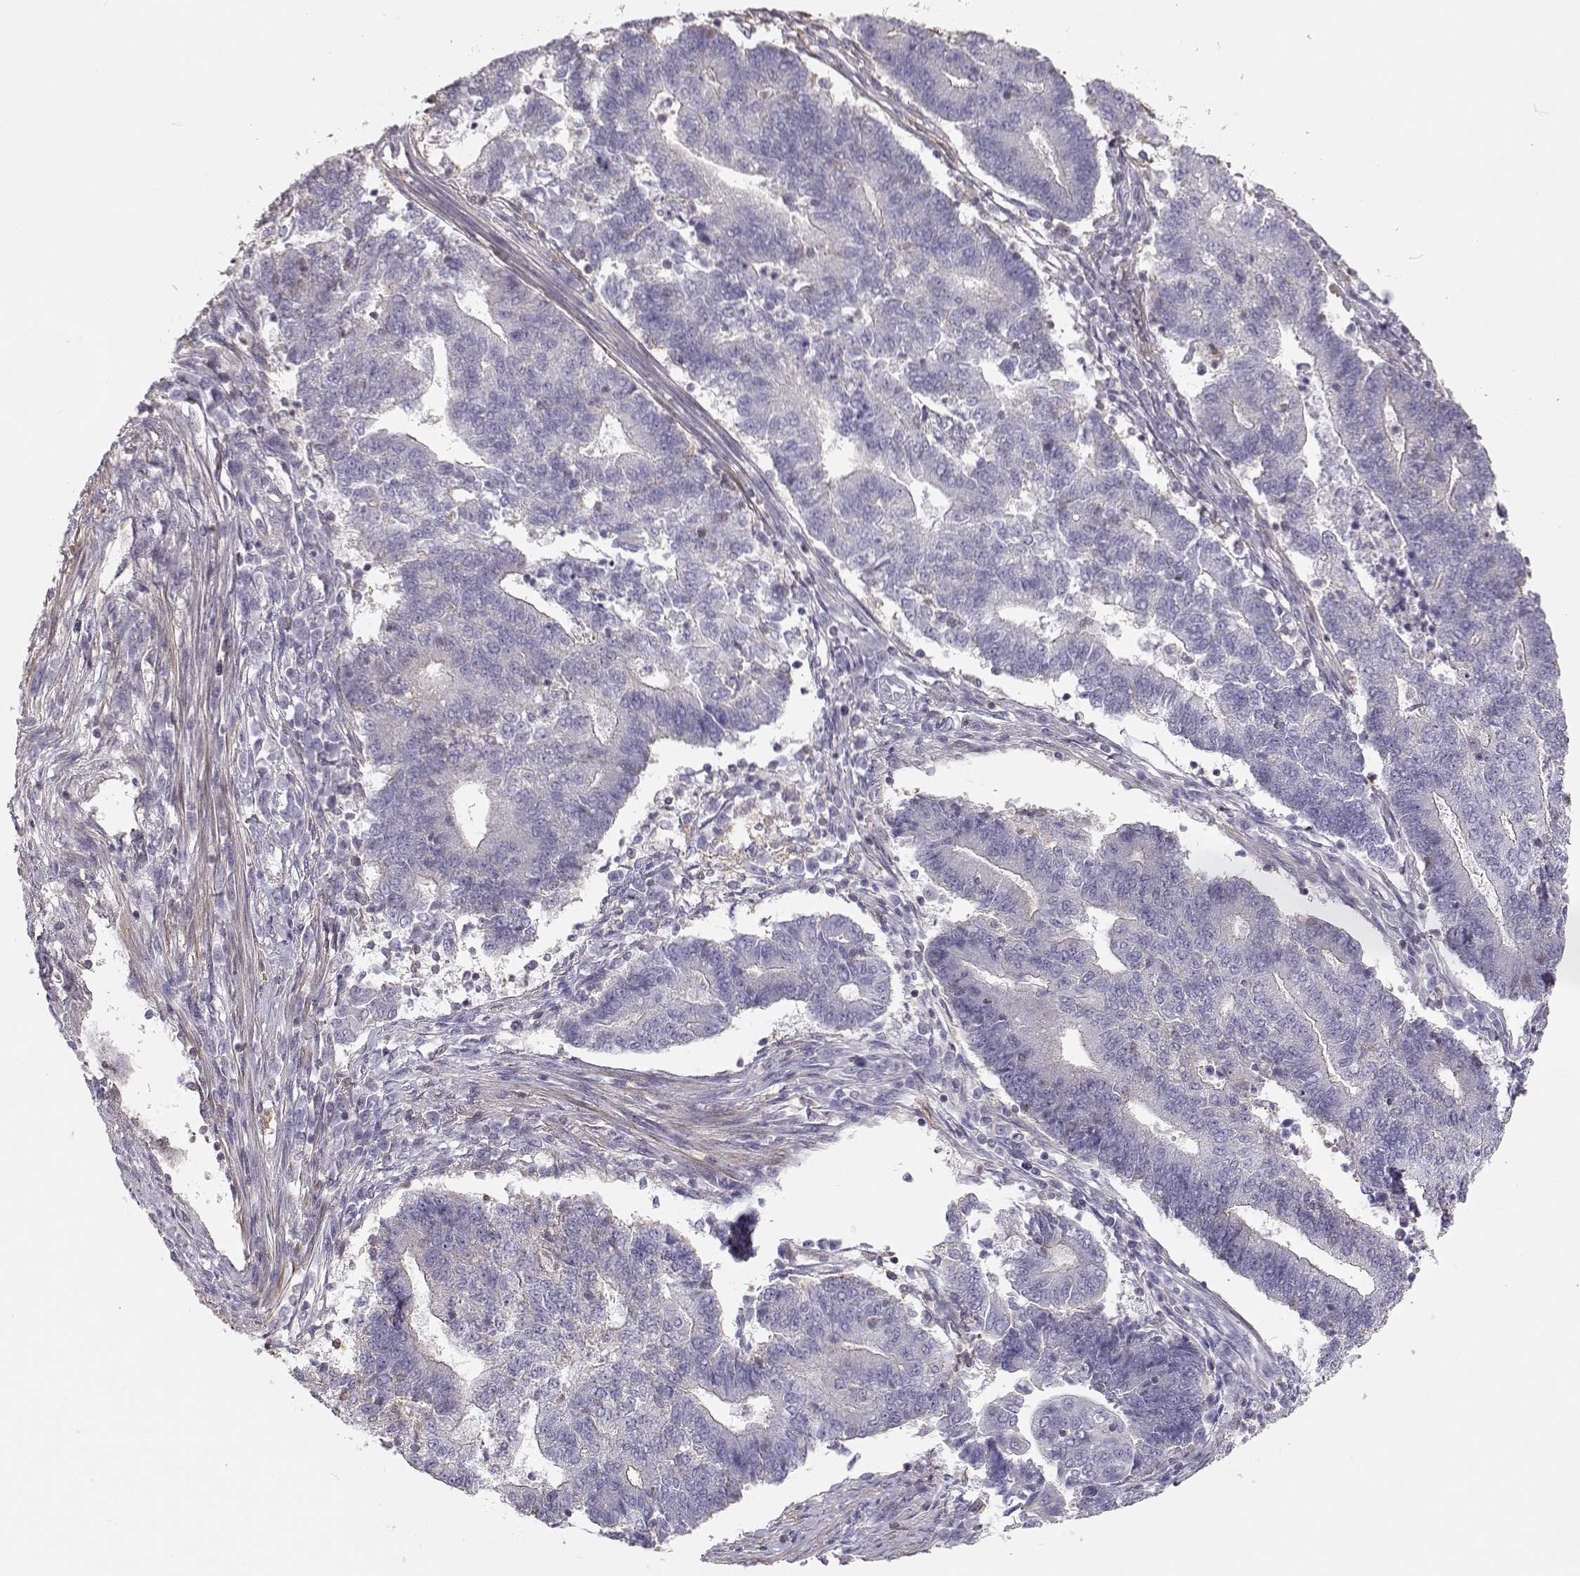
{"staining": {"intensity": "negative", "quantity": "none", "location": "none"}, "tissue": "endometrial cancer", "cell_type": "Tumor cells", "image_type": "cancer", "snomed": [{"axis": "morphology", "description": "Adenocarcinoma, NOS"}, {"axis": "topography", "description": "Uterus"}, {"axis": "topography", "description": "Endometrium"}], "caption": "The histopathology image reveals no staining of tumor cells in endometrial cancer (adenocarcinoma).", "gene": "DAPL1", "patient": {"sex": "female", "age": 54}}